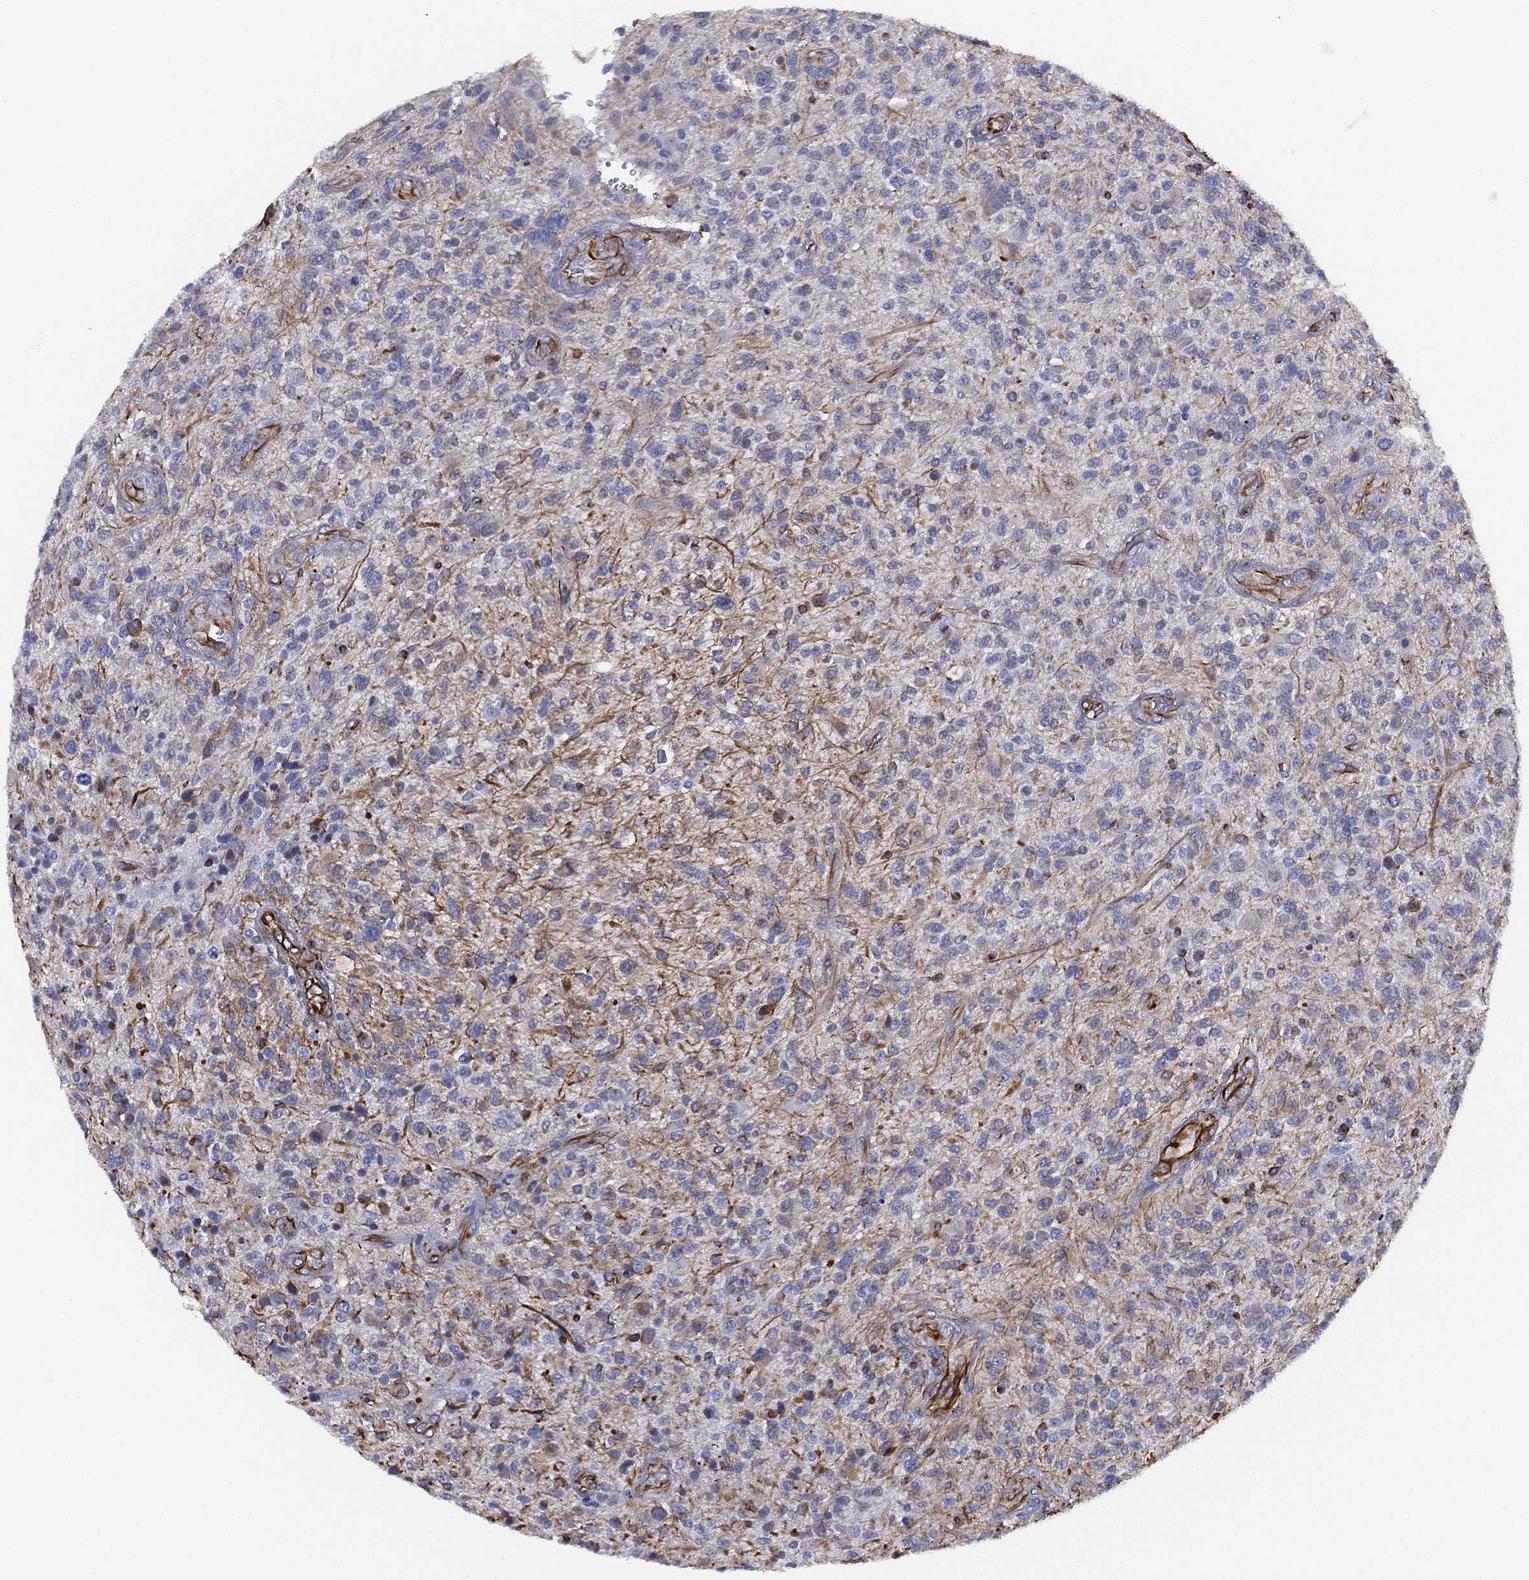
{"staining": {"intensity": "weak", "quantity": "25%-75%", "location": "cytoplasmic/membranous"}, "tissue": "glioma", "cell_type": "Tumor cells", "image_type": "cancer", "snomed": [{"axis": "morphology", "description": "Glioma, malignant, High grade"}, {"axis": "topography", "description": "Brain"}], "caption": "An image showing weak cytoplasmic/membranous expression in approximately 25%-75% of tumor cells in malignant high-grade glioma, as visualized by brown immunohistochemical staining.", "gene": "MAS1", "patient": {"sex": "male", "age": 47}}